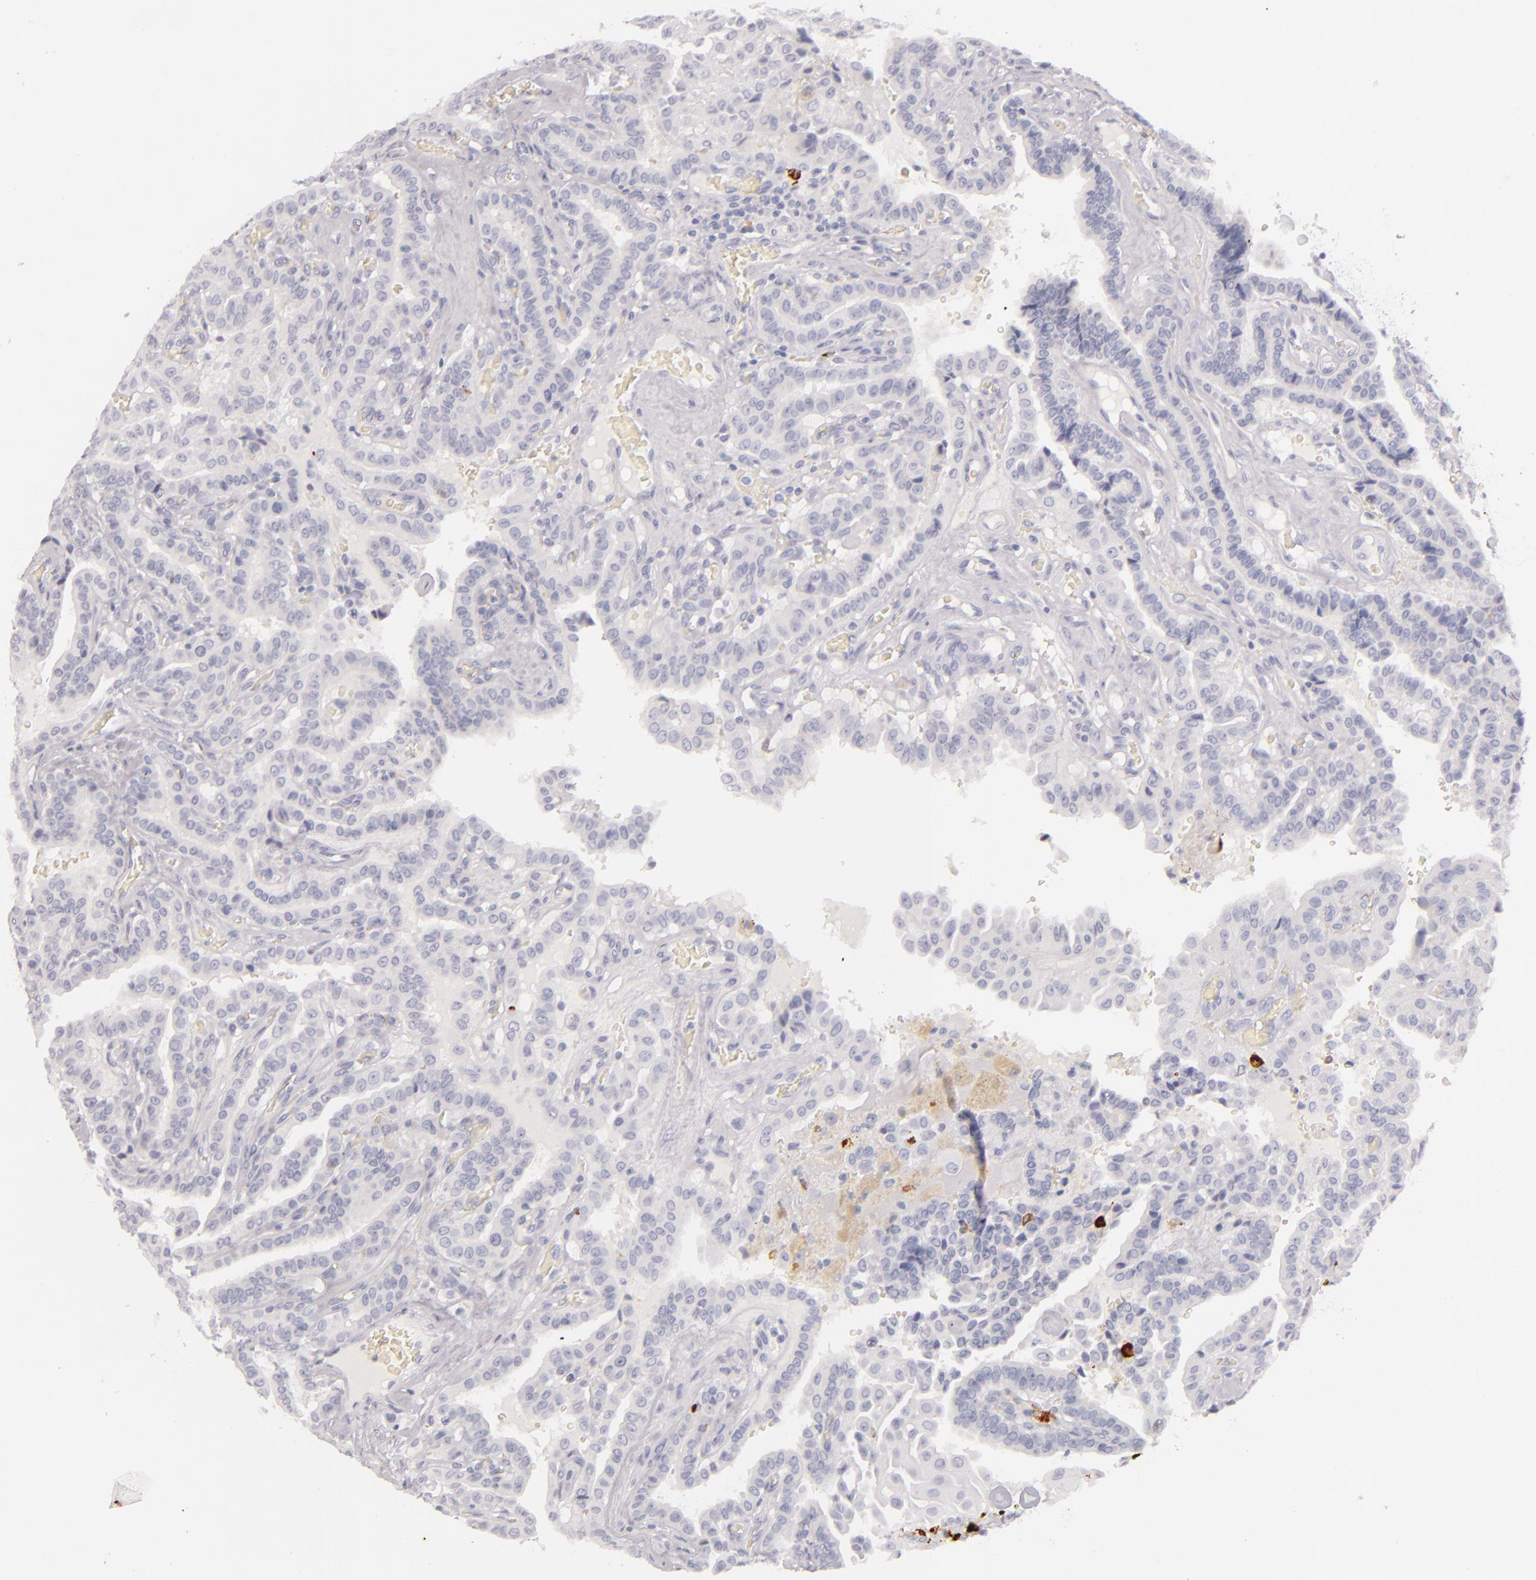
{"staining": {"intensity": "negative", "quantity": "none", "location": "none"}, "tissue": "thyroid cancer", "cell_type": "Tumor cells", "image_type": "cancer", "snomed": [{"axis": "morphology", "description": "Papillary adenocarcinoma, NOS"}, {"axis": "topography", "description": "Thyroid gland"}], "caption": "An image of thyroid cancer stained for a protein shows no brown staining in tumor cells.", "gene": "CD207", "patient": {"sex": "male", "age": 87}}